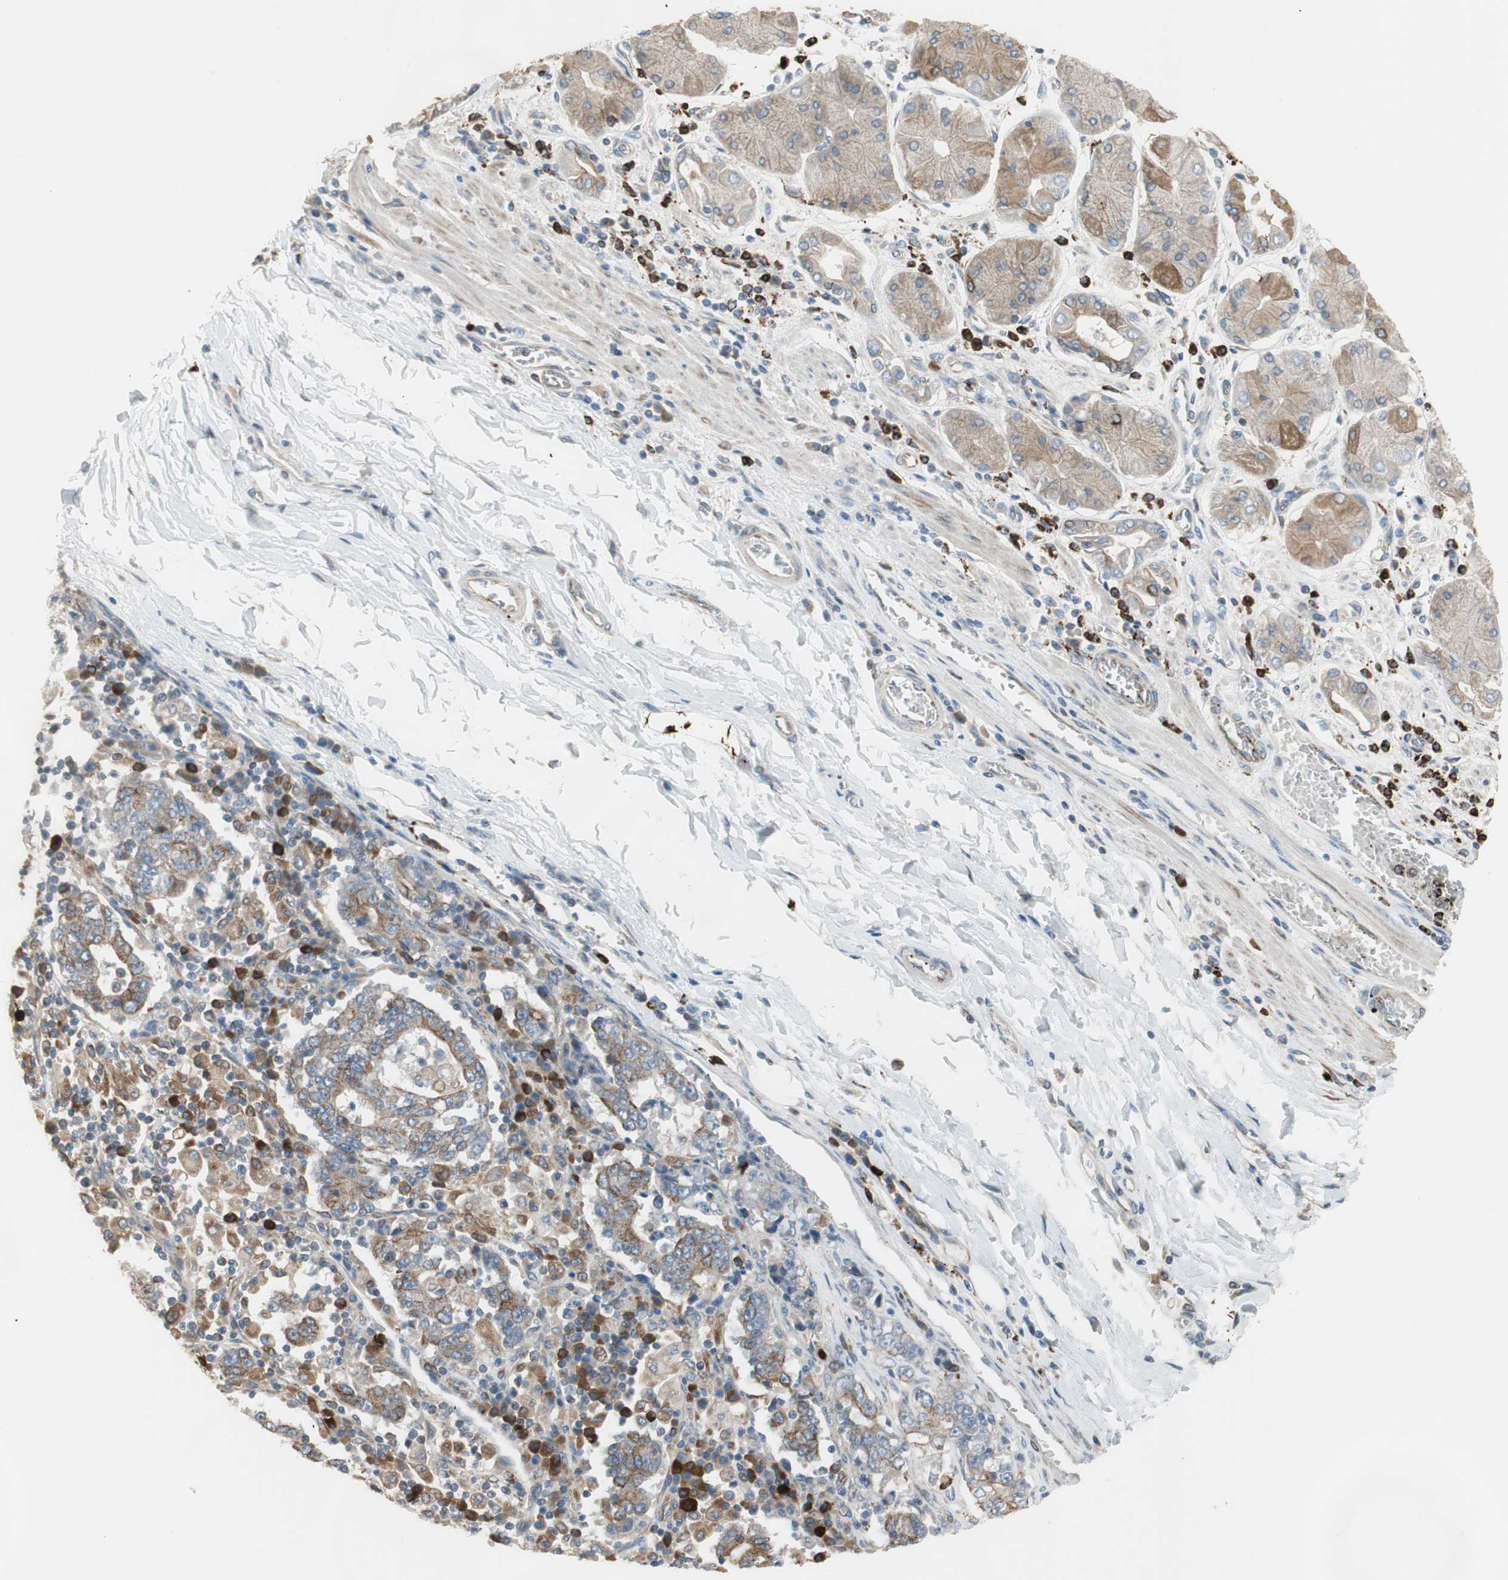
{"staining": {"intensity": "moderate", "quantity": ">75%", "location": "cytoplasmic/membranous"}, "tissue": "stomach cancer", "cell_type": "Tumor cells", "image_type": "cancer", "snomed": [{"axis": "morphology", "description": "Normal tissue, NOS"}, {"axis": "morphology", "description": "Adenocarcinoma, NOS"}, {"axis": "topography", "description": "Stomach, upper"}, {"axis": "topography", "description": "Stomach"}], "caption": "This photomicrograph shows immunohistochemistry (IHC) staining of stomach cancer (adenocarcinoma), with medium moderate cytoplasmic/membranous staining in approximately >75% of tumor cells.", "gene": "CLCC1", "patient": {"sex": "male", "age": 59}}